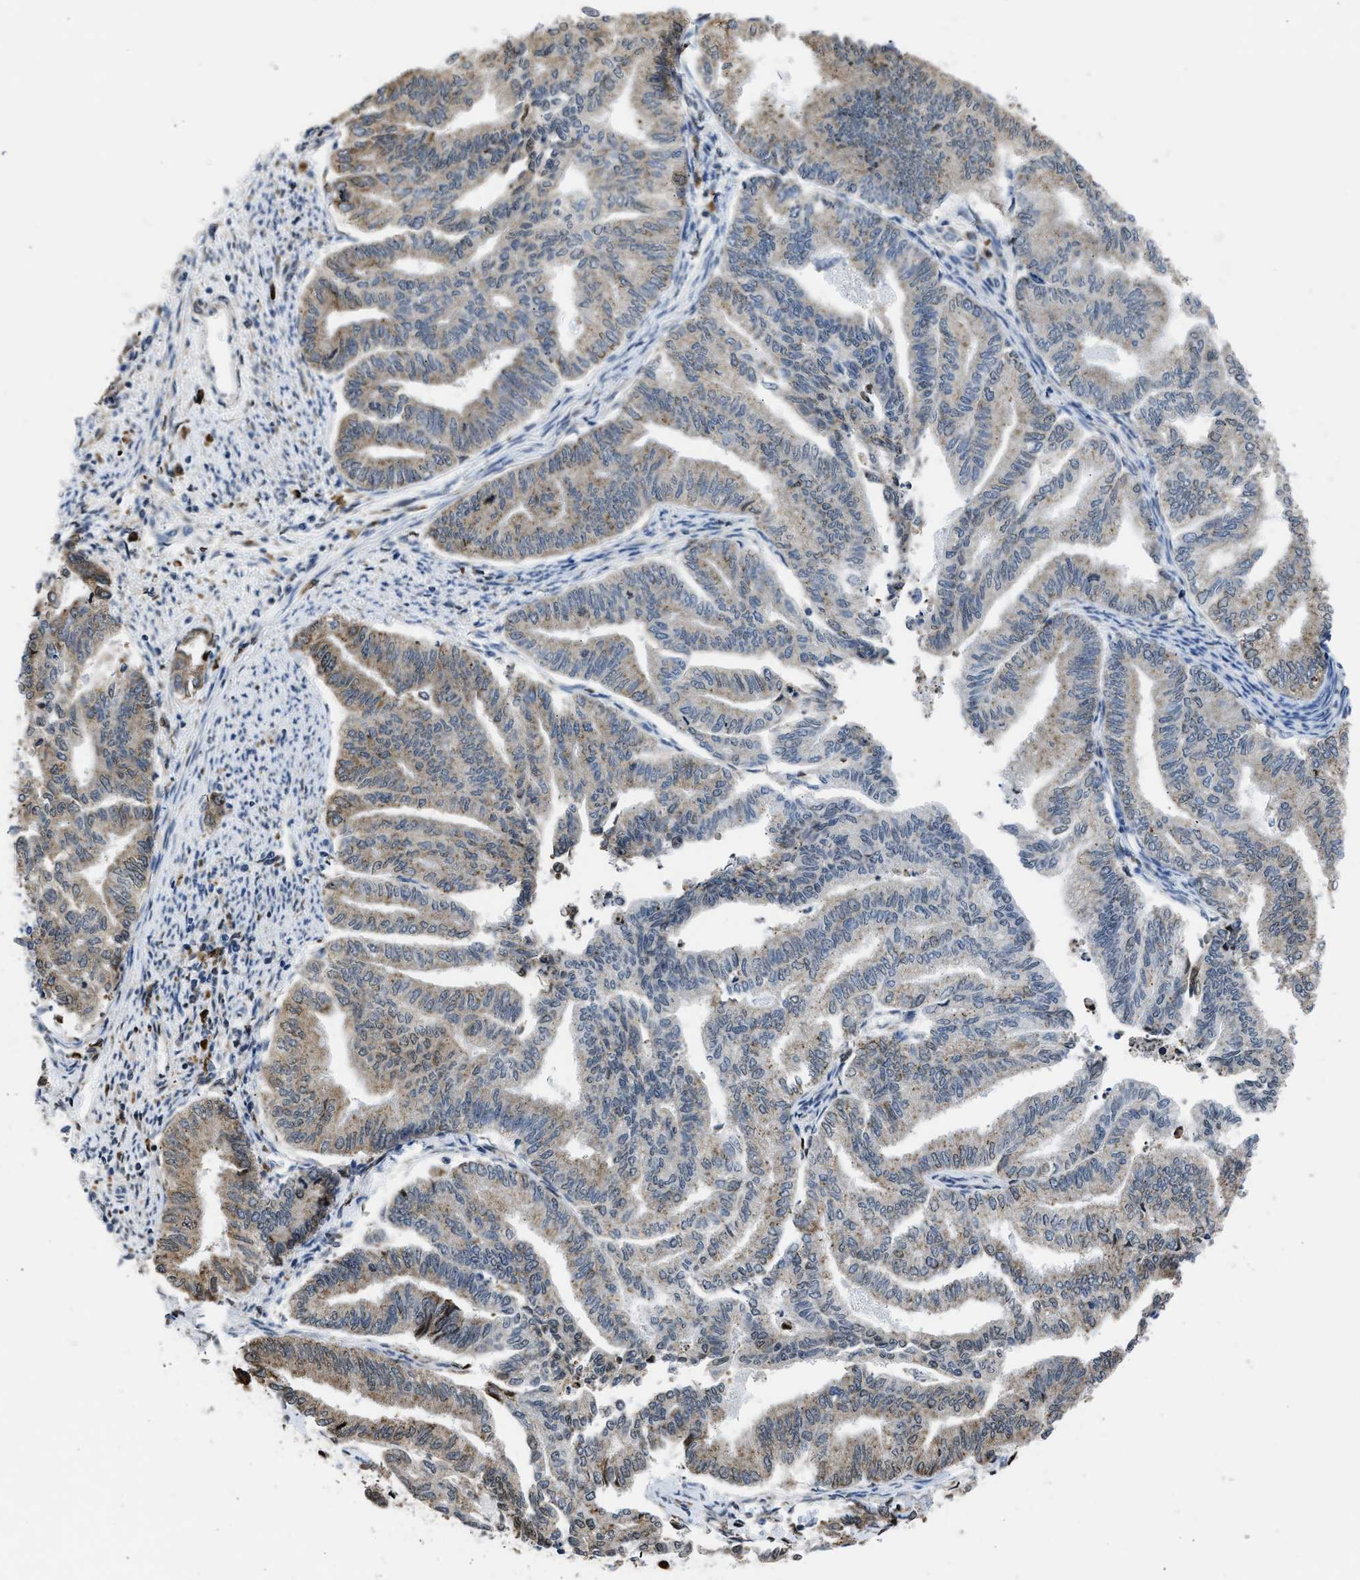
{"staining": {"intensity": "moderate", "quantity": "25%-75%", "location": "cytoplasmic/membranous,nuclear"}, "tissue": "endometrial cancer", "cell_type": "Tumor cells", "image_type": "cancer", "snomed": [{"axis": "morphology", "description": "Adenocarcinoma, NOS"}, {"axis": "topography", "description": "Endometrium"}], "caption": "Protein expression by immunohistochemistry exhibits moderate cytoplasmic/membranous and nuclear positivity in about 25%-75% of tumor cells in adenocarcinoma (endometrial). (Stains: DAB (3,3'-diaminobenzidine) in brown, nuclei in blue, Microscopy: brightfield microscopy at high magnification).", "gene": "CYCS", "patient": {"sex": "female", "age": 79}}